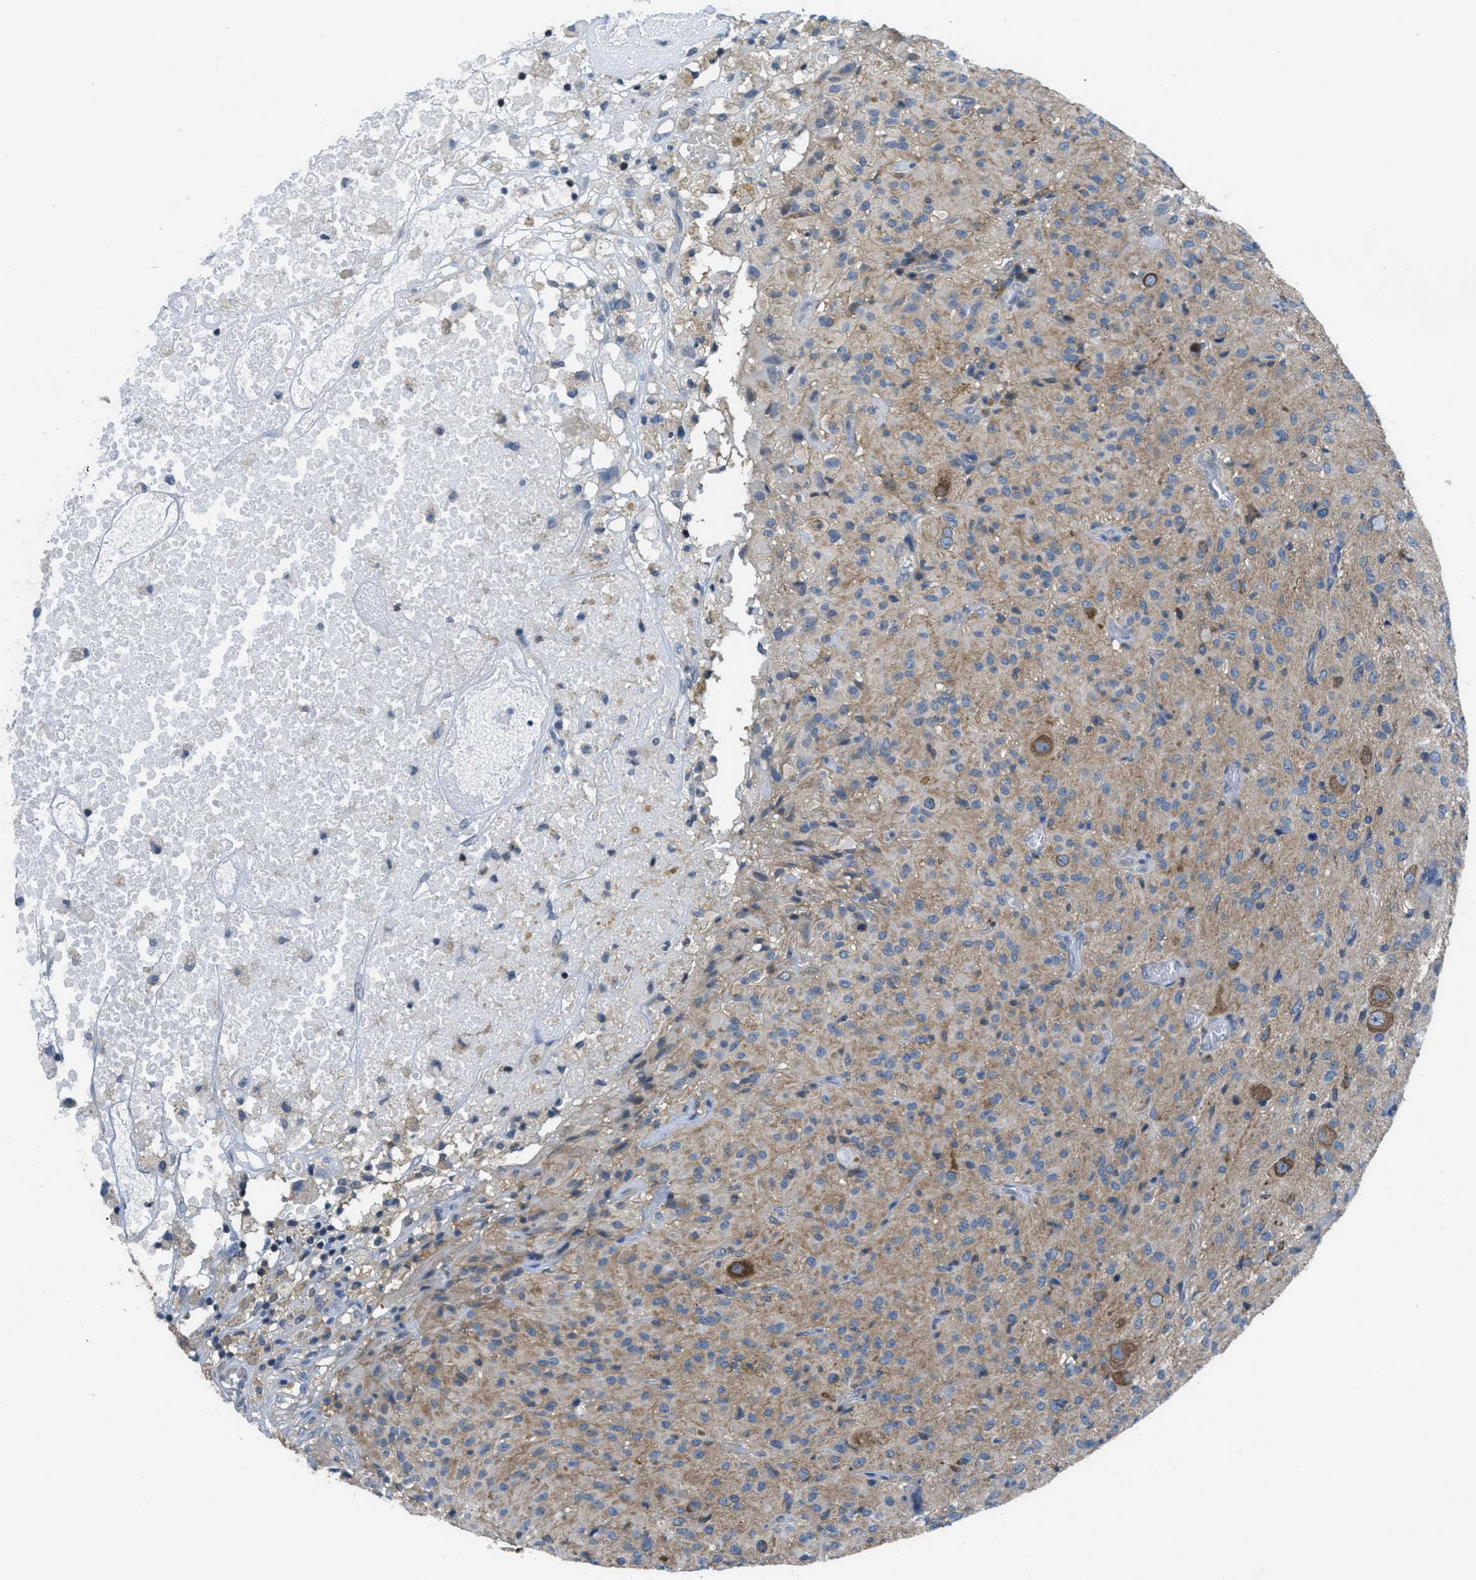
{"staining": {"intensity": "weak", "quantity": "25%-75%", "location": "cytoplasmic/membranous"}, "tissue": "glioma", "cell_type": "Tumor cells", "image_type": "cancer", "snomed": [{"axis": "morphology", "description": "Glioma, malignant, High grade"}, {"axis": "topography", "description": "Brain"}], "caption": "Weak cytoplasmic/membranous staining for a protein is seen in about 25%-75% of tumor cells of glioma using IHC.", "gene": "PIP5K1C", "patient": {"sex": "female", "age": 59}}